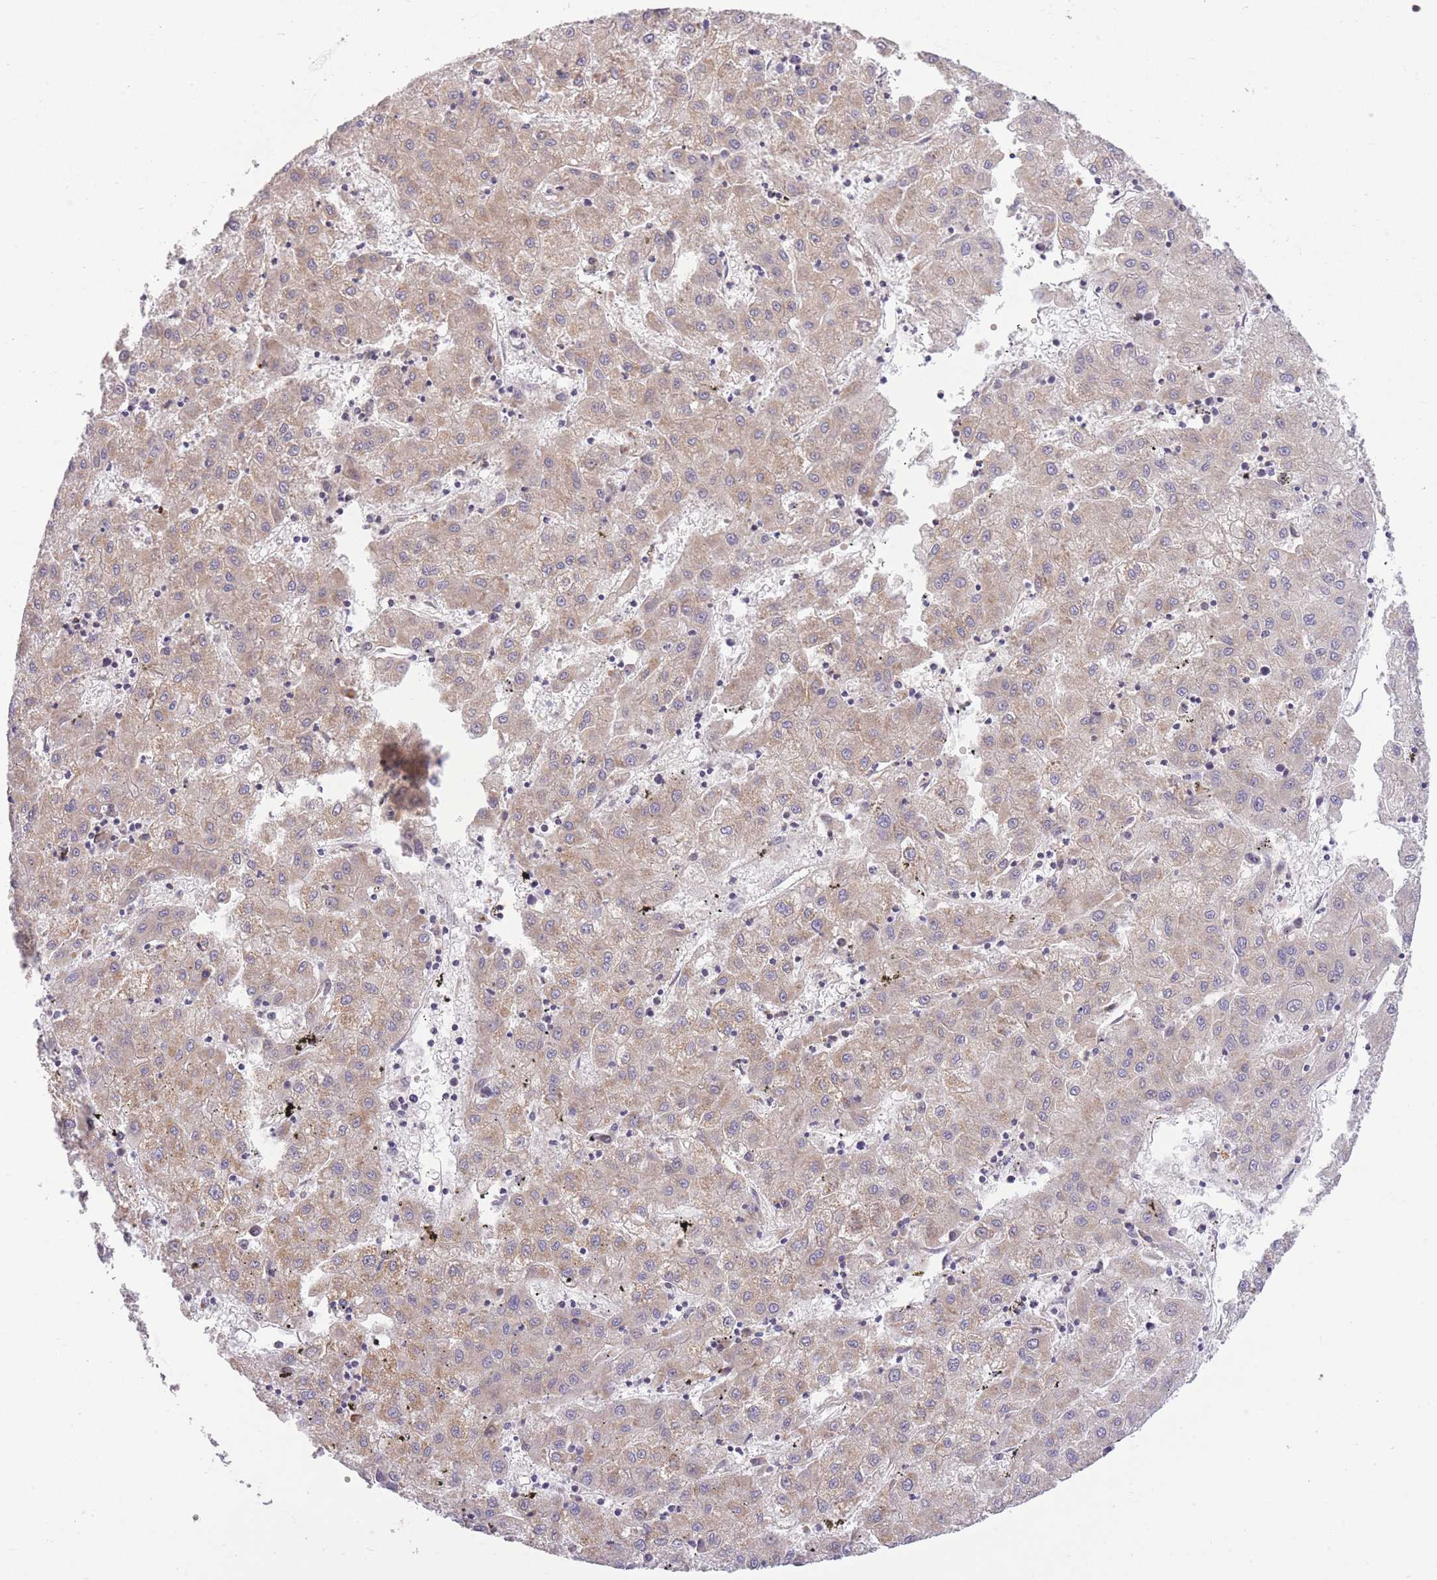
{"staining": {"intensity": "weak", "quantity": "25%-75%", "location": "cytoplasmic/membranous"}, "tissue": "liver cancer", "cell_type": "Tumor cells", "image_type": "cancer", "snomed": [{"axis": "morphology", "description": "Carcinoma, Hepatocellular, NOS"}, {"axis": "topography", "description": "Liver"}], "caption": "The image exhibits immunohistochemical staining of liver hepatocellular carcinoma. There is weak cytoplasmic/membranous expression is appreciated in approximately 25%-75% of tumor cells.", "gene": "ELOA2", "patient": {"sex": "male", "age": 72}}